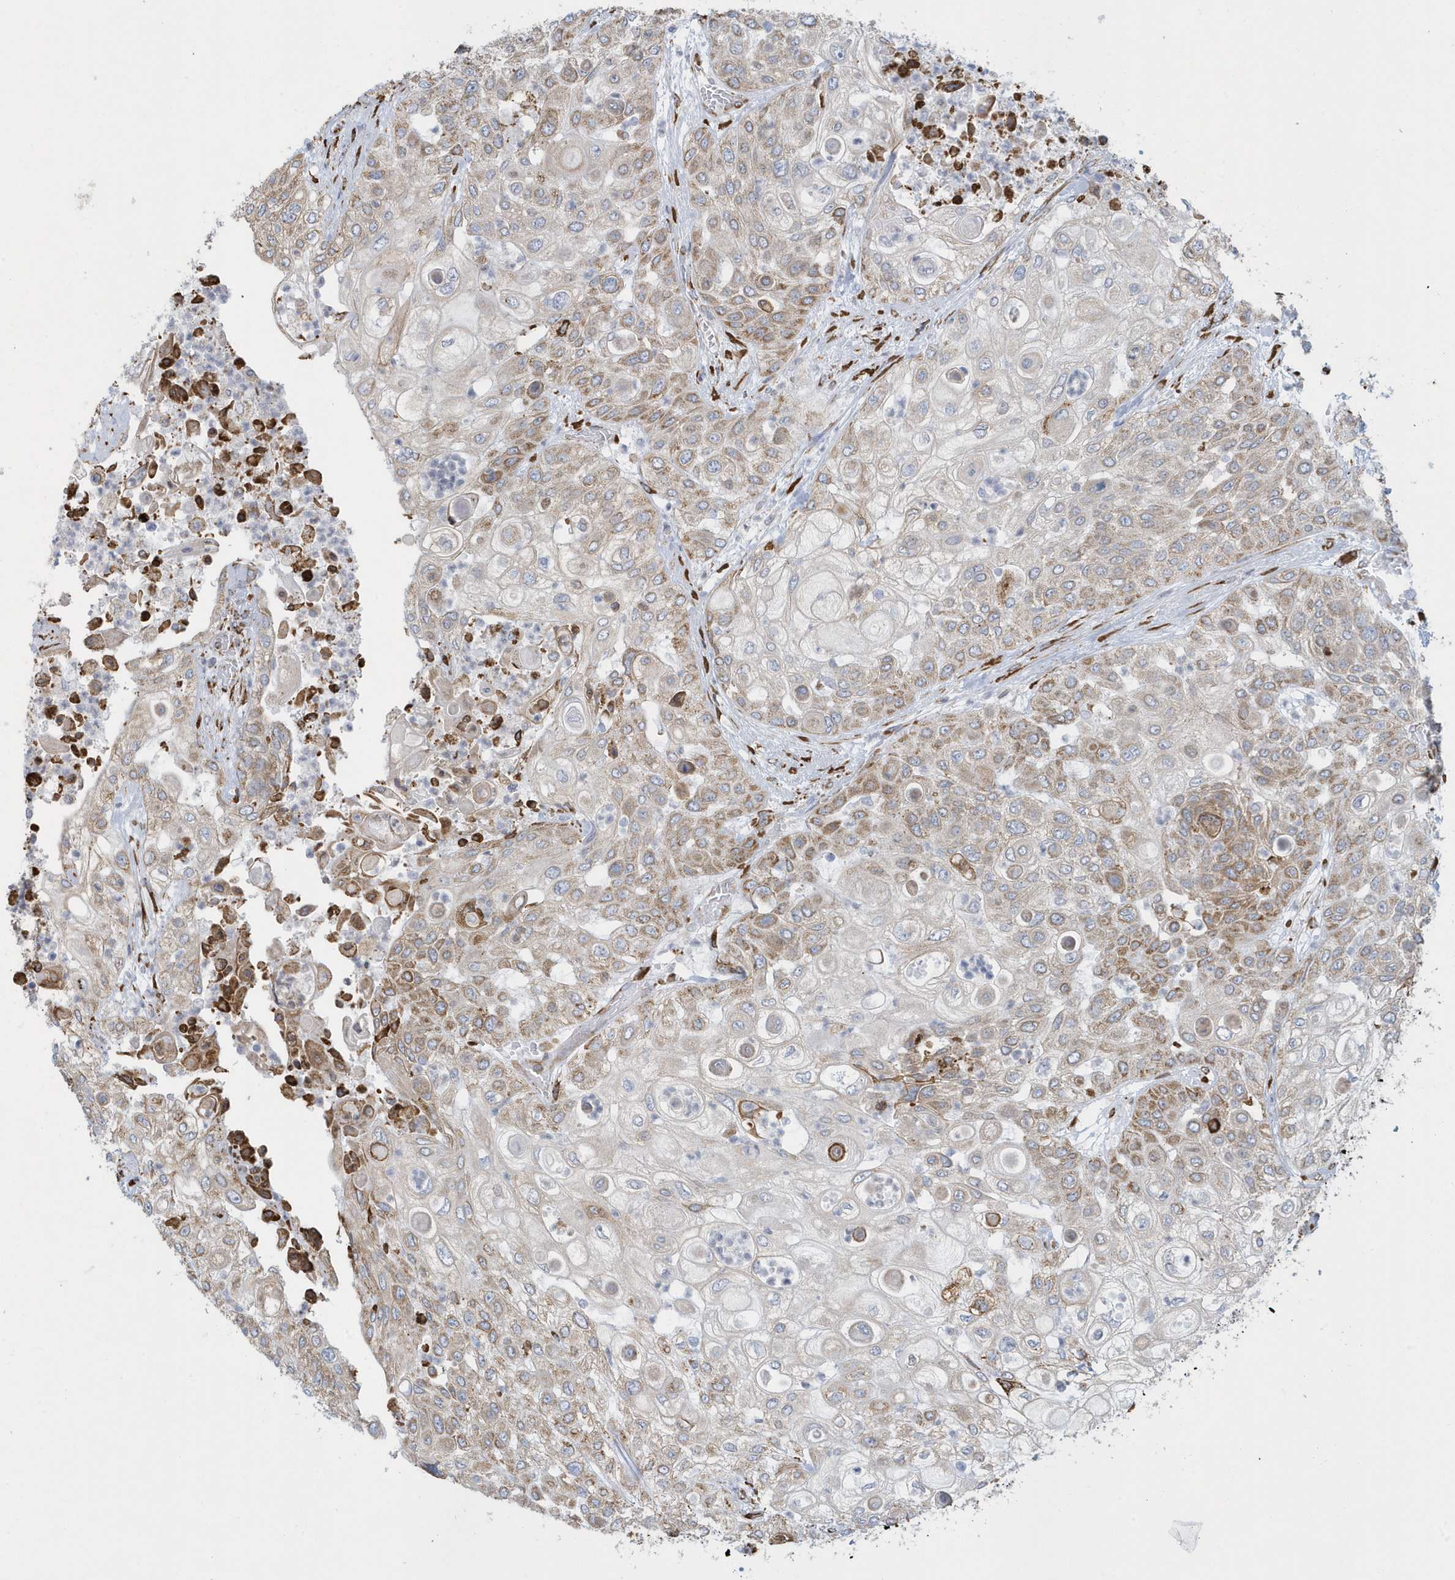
{"staining": {"intensity": "weak", "quantity": "25%-75%", "location": "cytoplasmic/membranous"}, "tissue": "urothelial cancer", "cell_type": "Tumor cells", "image_type": "cancer", "snomed": [{"axis": "morphology", "description": "Urothelial carcinoma, High grade"}, {"axis": "topography", "description": "Urinary bladder"}], "caption": "Human urothelial cancer stained for a protein (brown) shows weak cytoplasmic/membranous positive expression in approximately 25%-75% of tumor cells.", "gene": "DCAF1", "patient": {"sex": "female", "age": 79}}